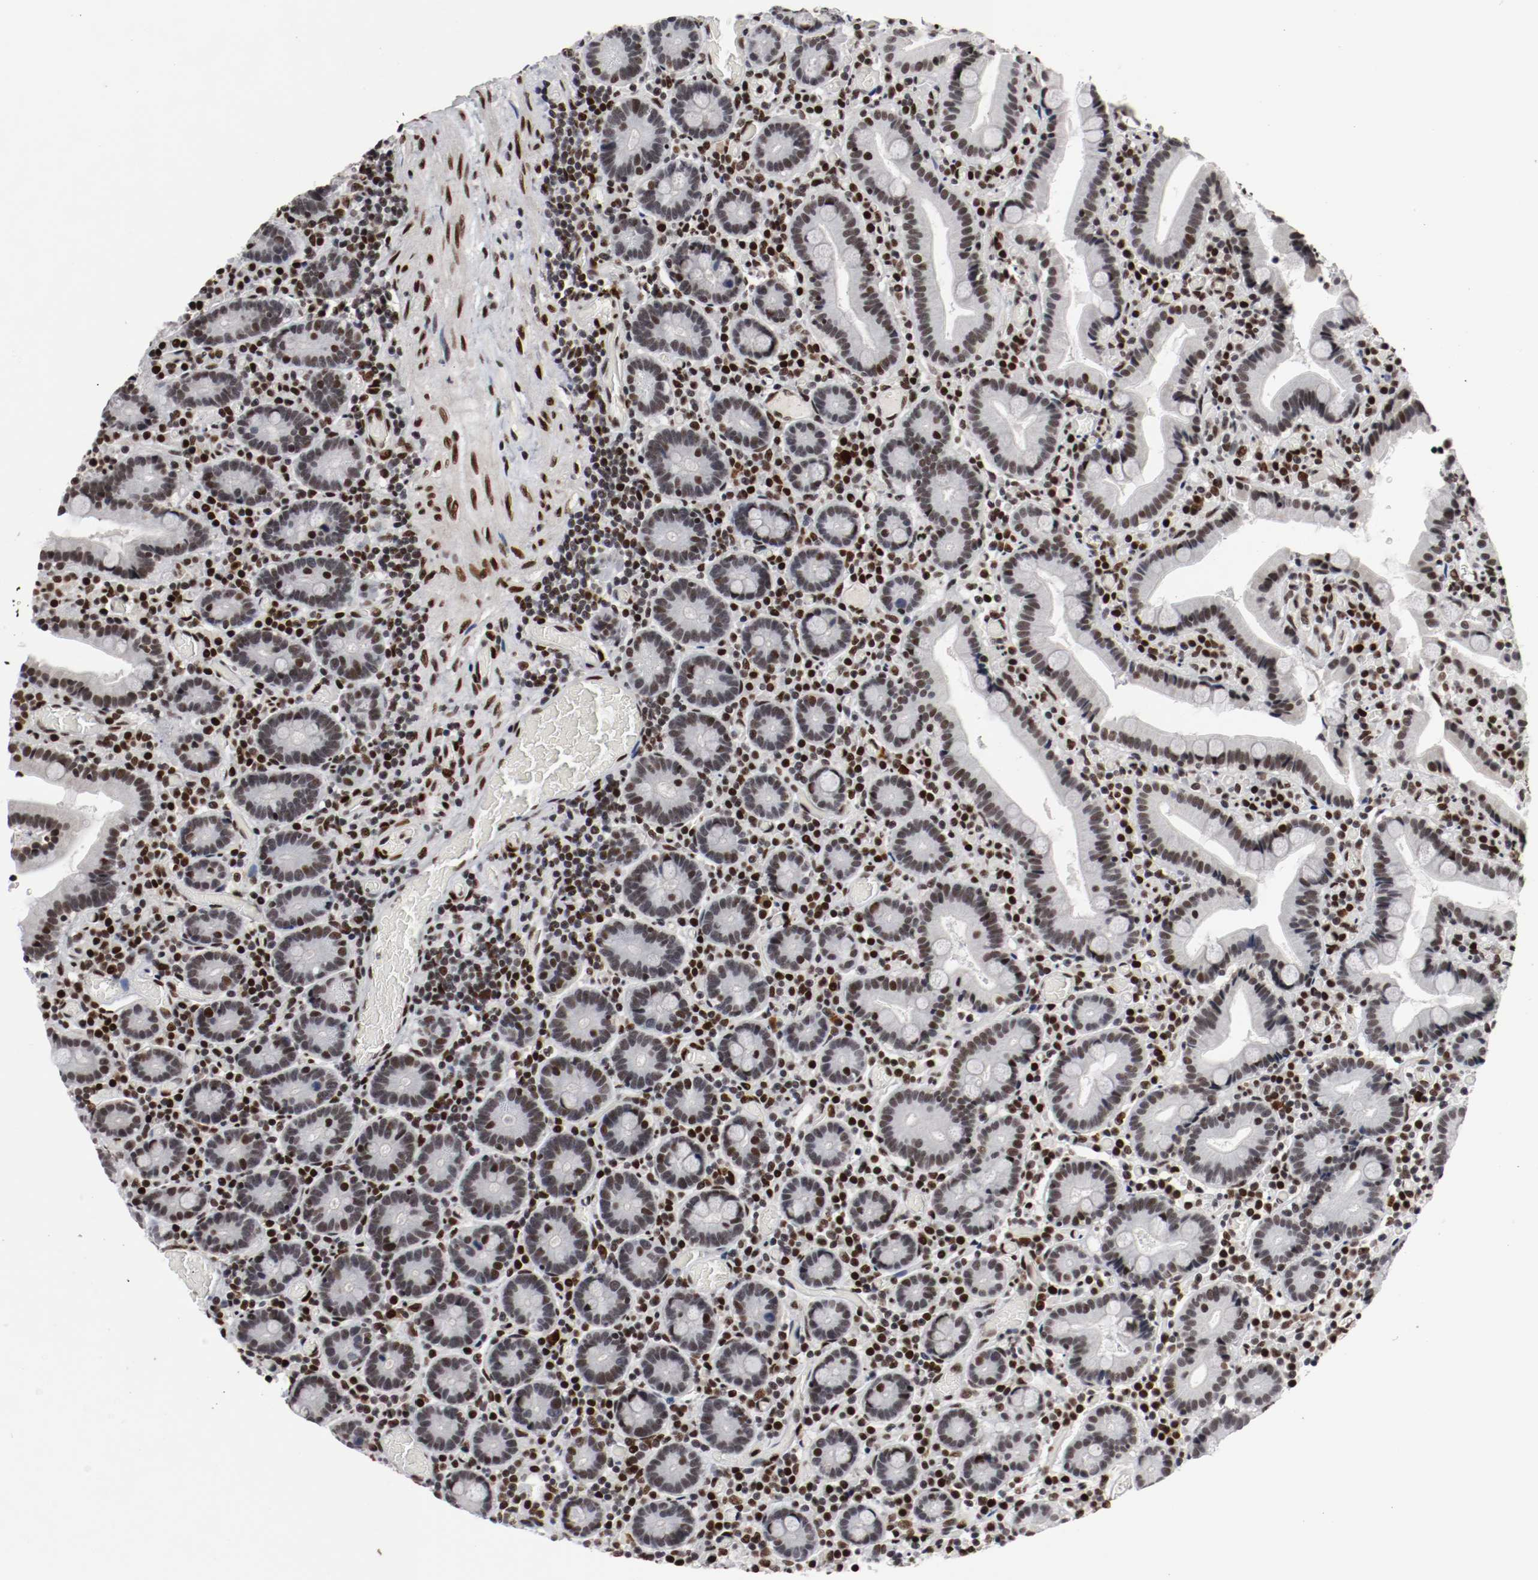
{"staining": {"intensity": "moderate", "quantity": "25%-75%", "location": "nuclear"}, "tissue": "duodenum", "cell_type": "Glandular cells", "image_type": "normal", "snomed": [{"axis": "morphology", "description": "Normal tissue, NOS"}, {"axis": "topography", "description": "Duodenum"}], "caption": "About 25%-75% of glandular cells in unremarkable duodenum exhibit moderate nuclear protein expression as visualized by brown immunohistochemical staining.", "gene": "MEF2D", "patient": {"sex": "female", "age": 53}}